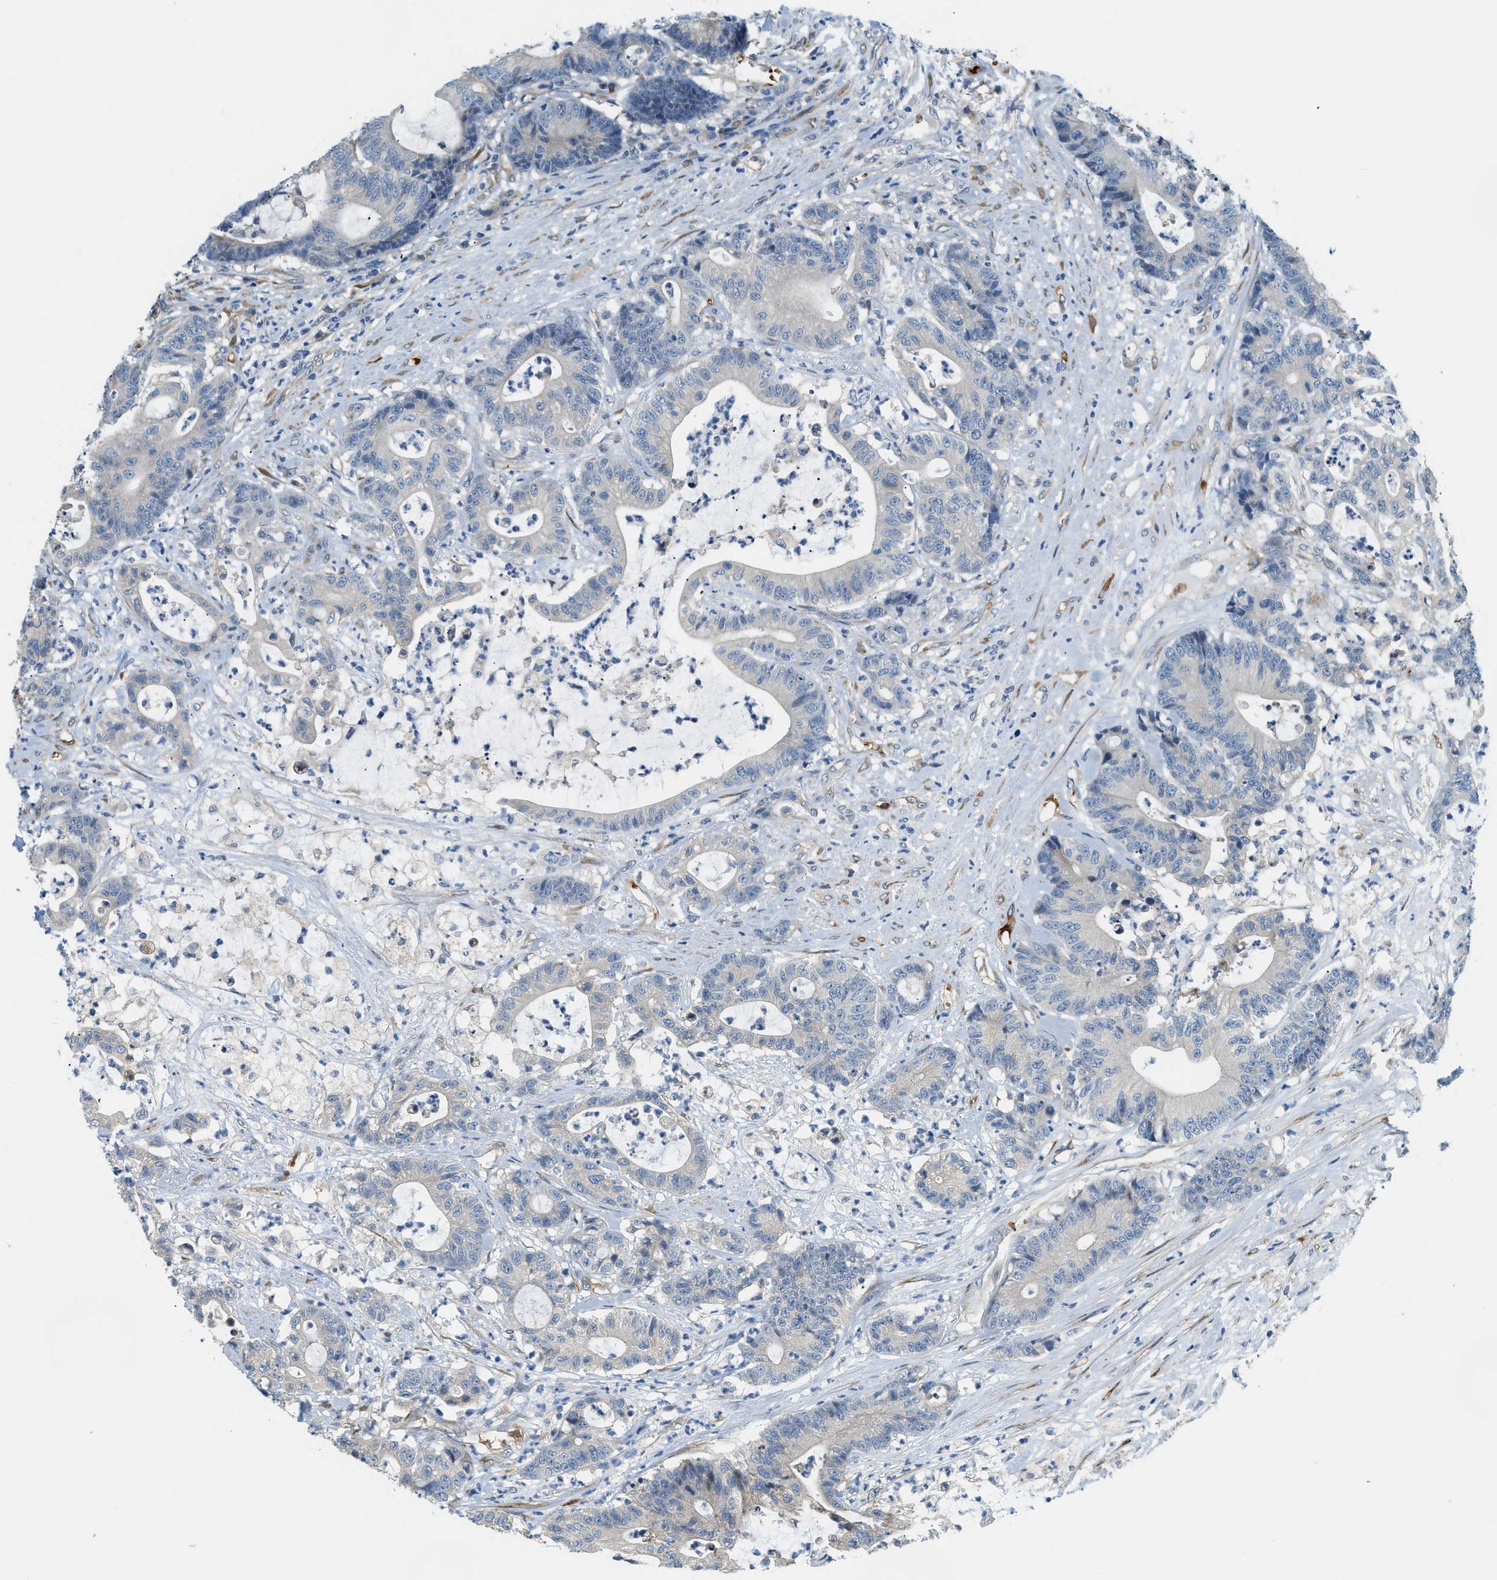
{"staining": {"intensity": "negative", "quantity": "none", "location": "none"}, "tissue": "colorectal cancer", "cell_type": "Tumor cells", "image_type": "cancer", "snomed": [{"axis": "morphology", "description": "Adenocarcinoma, NOS"}, {"axis": "topography", "description": "Colon"}], "caption": "An IHC histopathology image of colorectal cancer (adenocarcinoma) is shown. There is no staining in tumor cells of colorectal cancer (adenocarcinoma).", "gene": "CYTH2", "patient": {"sex": "female", "age": 84}}